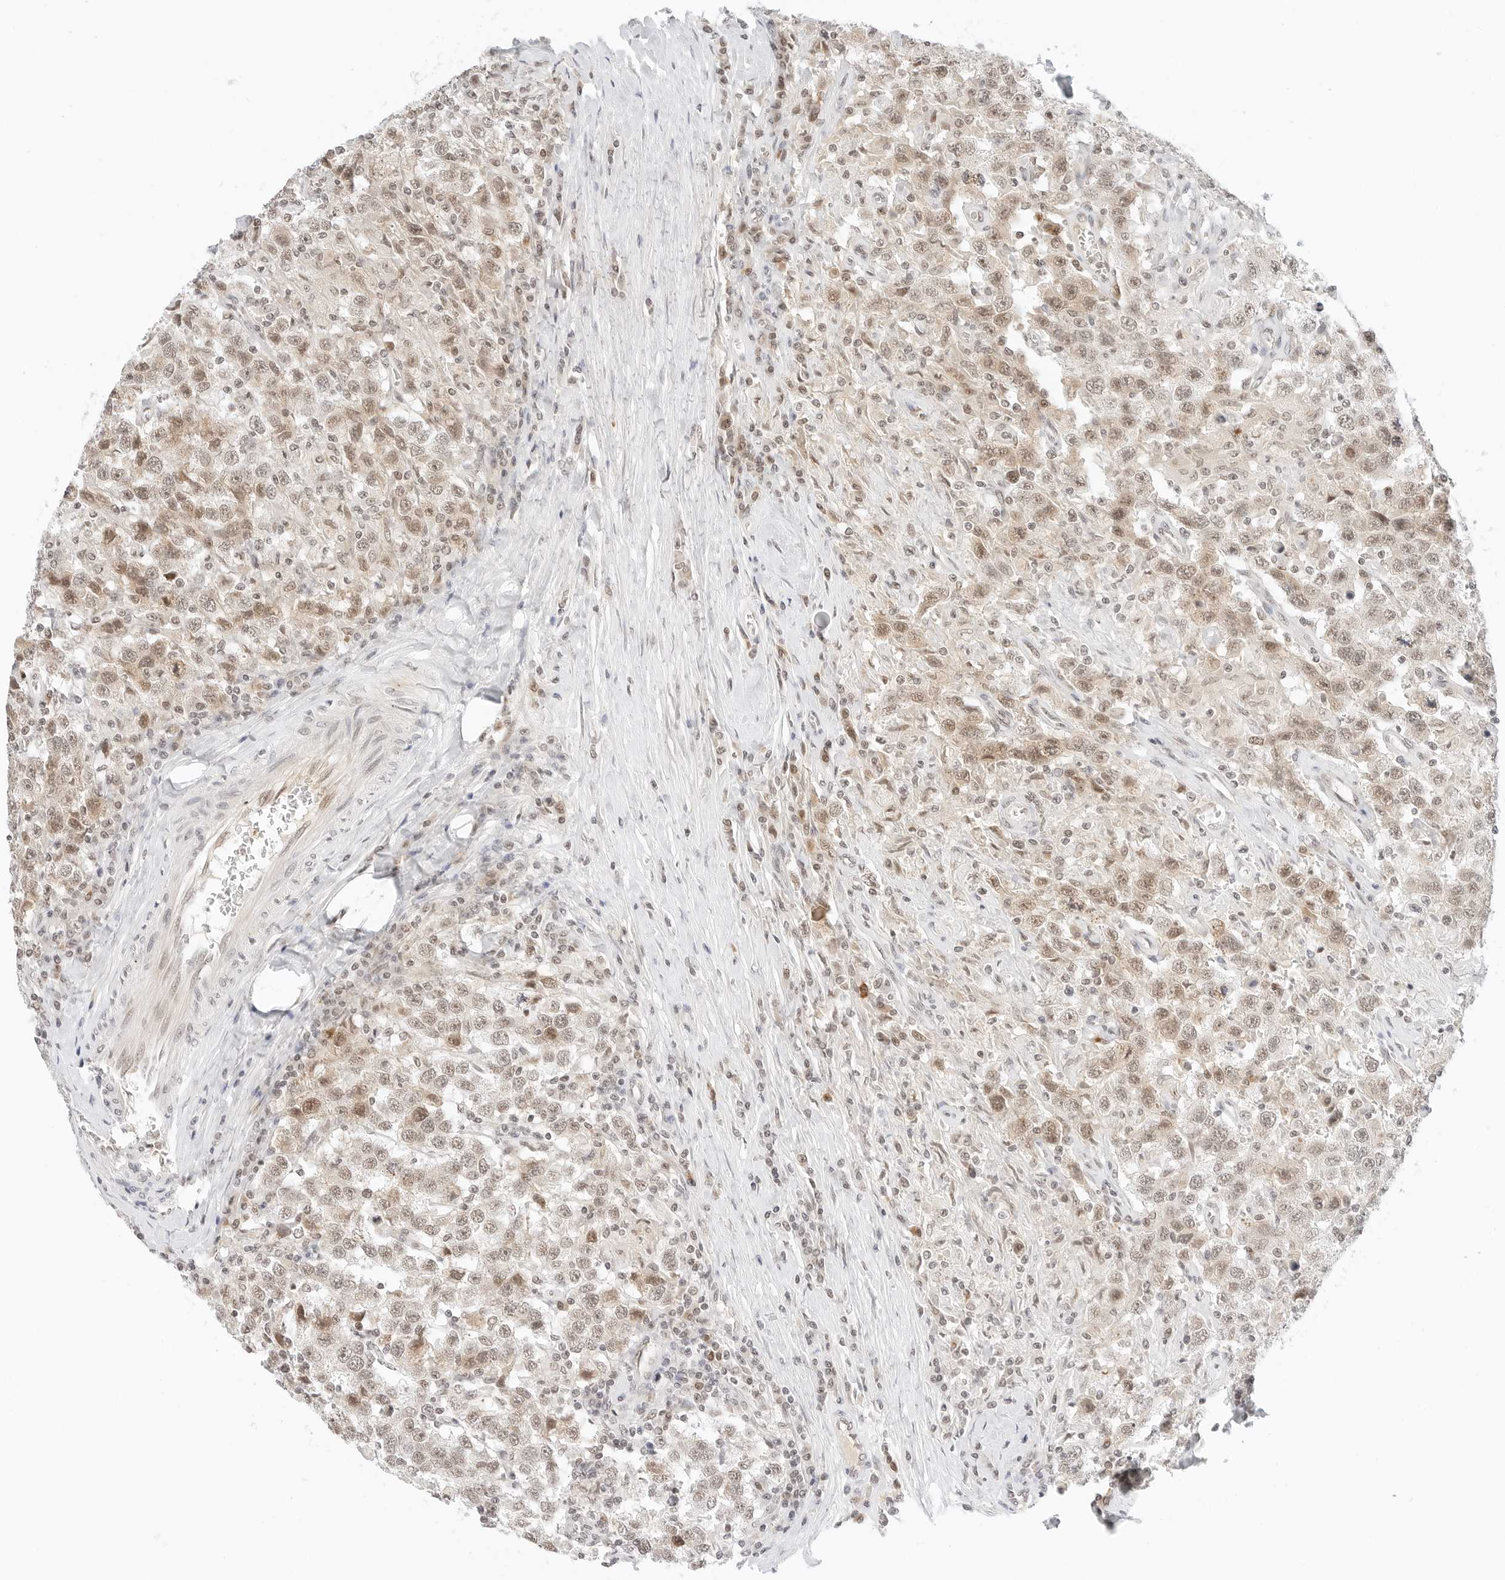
{"staining": {"intensity": "weak", "quantity": "25%-75%", "location": "nuclear"}, "tissue": "testis cancer", "cell_type": "Tumor cells", "image_type": "cancer", "snomed": [{"axis": "morphology", "description": "Seminoma, NOS"}, {"axis": "topography", "description": "Testis"}], "caption": "Tumor cells demonstrate weak nuclear positivity in approximately 25%-75% of cells in seminoma (testis).", "gene": "NEO1", "patient": {"sex": "male", "age": 41}}